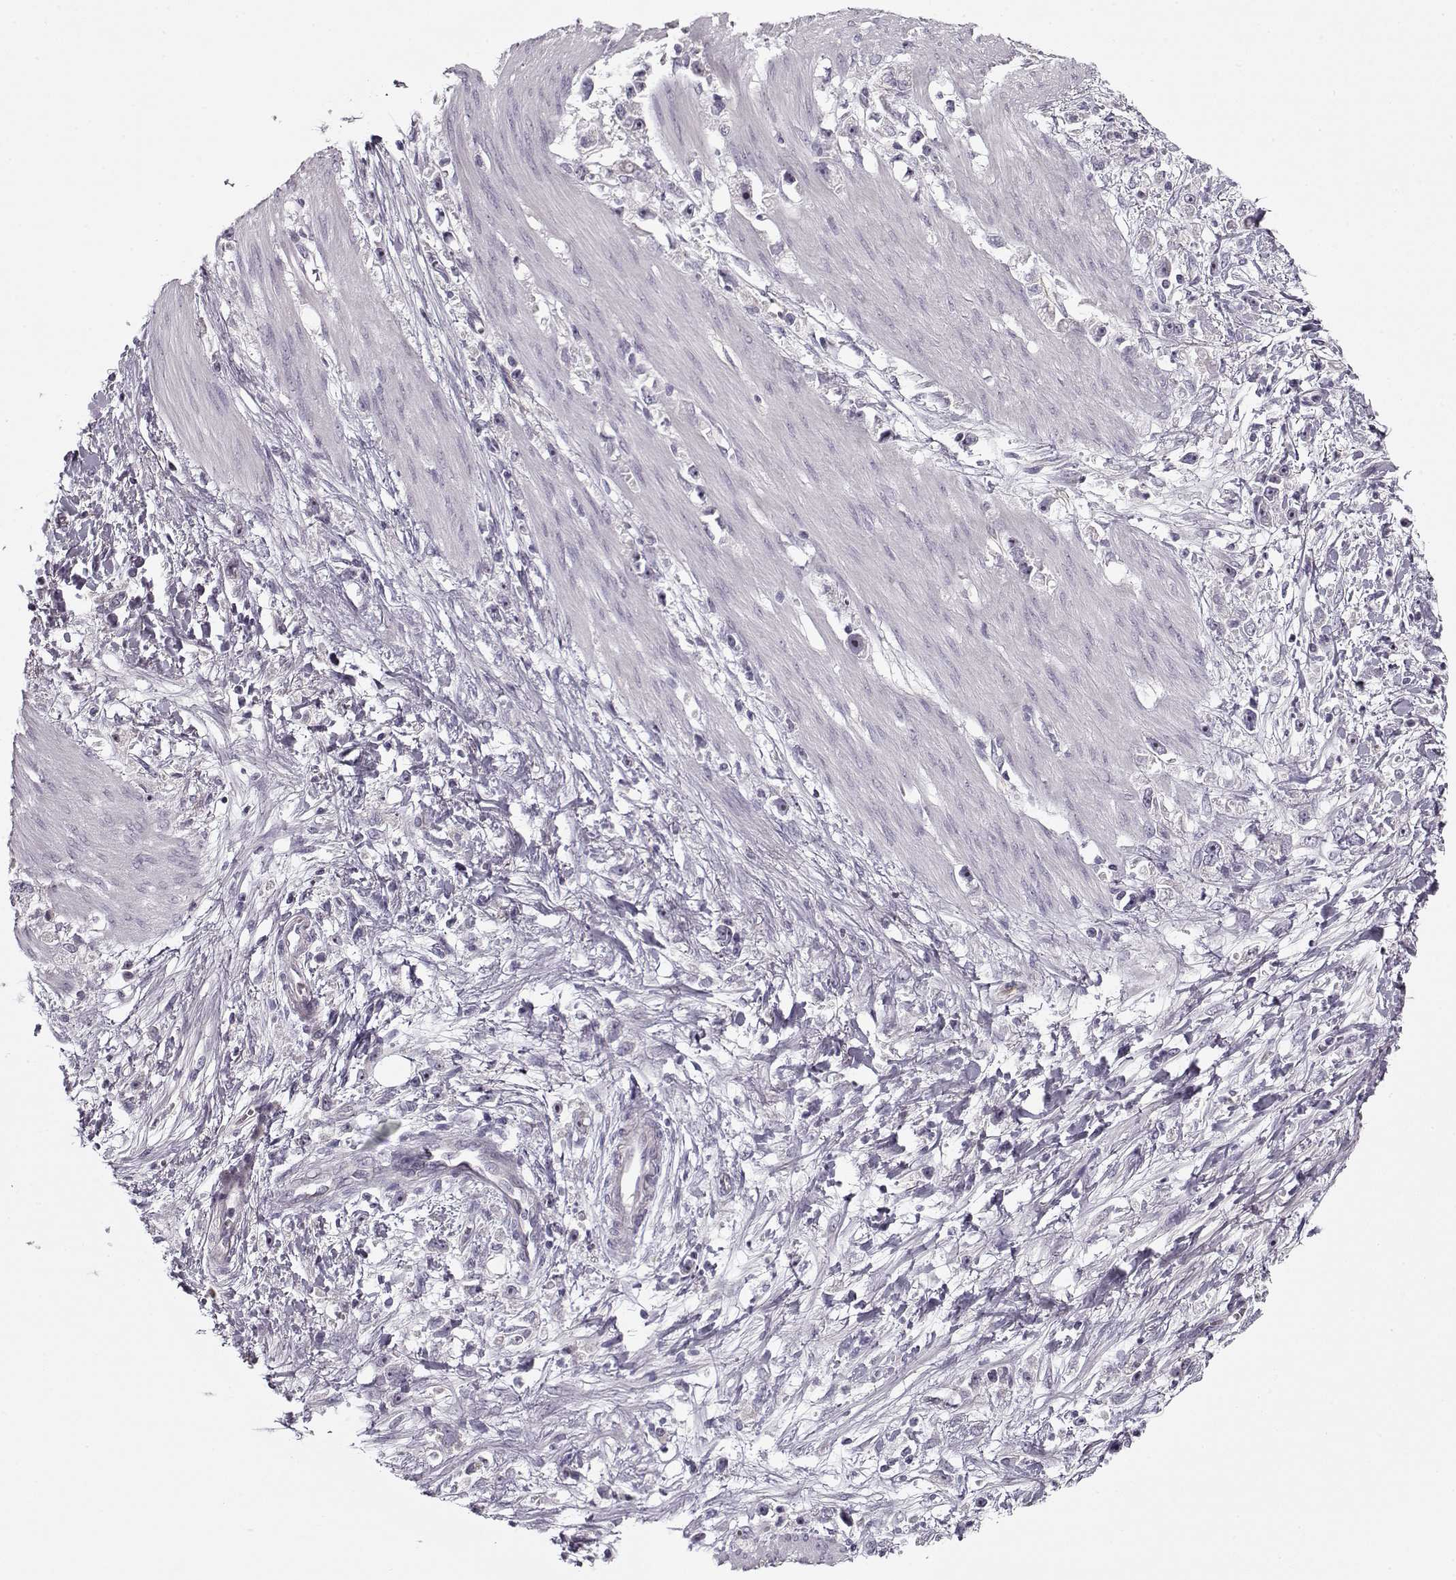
{"staining": {"intensity": "negative", "quantity": "none", "location": "none"}, "tissue": "stomach cancer", "cell_type": "Tumor cells", "image_type": "cancer", "snomed": [{"axis": "morphology", "description": "Adenocarcinoma, NOS"}, {"axis": "topography", "description": "Stomach"}], "caption": "Histopathology image shows no significant protein expression in tumor cells of stomach cancer. (Stains: DAB IHC with hematoxylin counter stain, Microscopy: brightfield microscopy at high magnification).", "gene": "PNMT", "patient": {"sex": "female", "age": 59}}